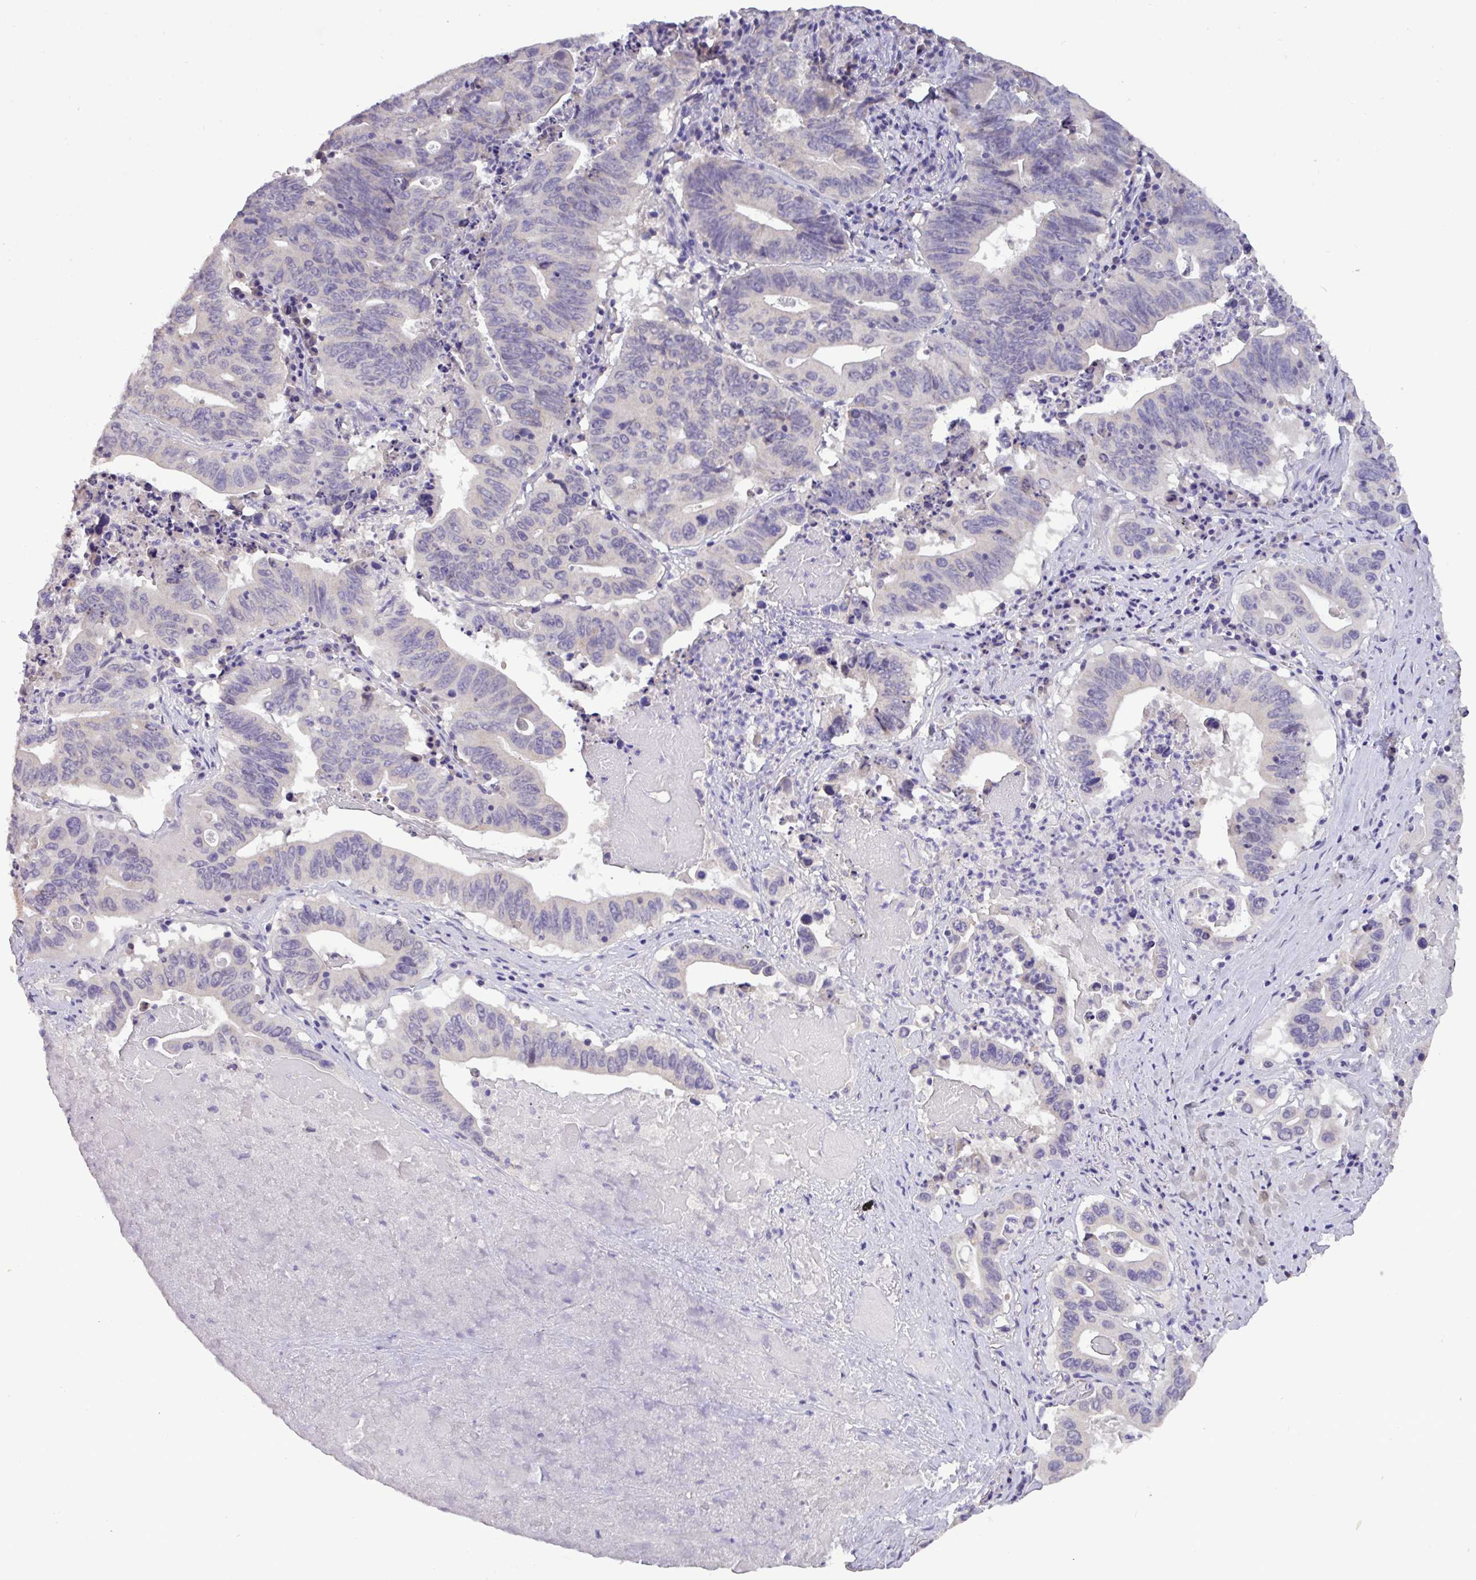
{"staining": {"intensity": "negative", "quantity": "none", "location": "none"}, "tissue": "lung cancer", "cell_type": "Tumor cells", "image_type": "cancer", "snomed": [{"axis": "morphology", "description": "Adenocarcinoma, NOS"}, {"axis": "topography", "description": "Lung"}], "caption": "Immunohistochemical staining of lung cancer (adenocarcinoma) reveals no significant positivity in tumor cells.", "gene": "PAX8", "patient": {"sex": "female", "age": 60}}